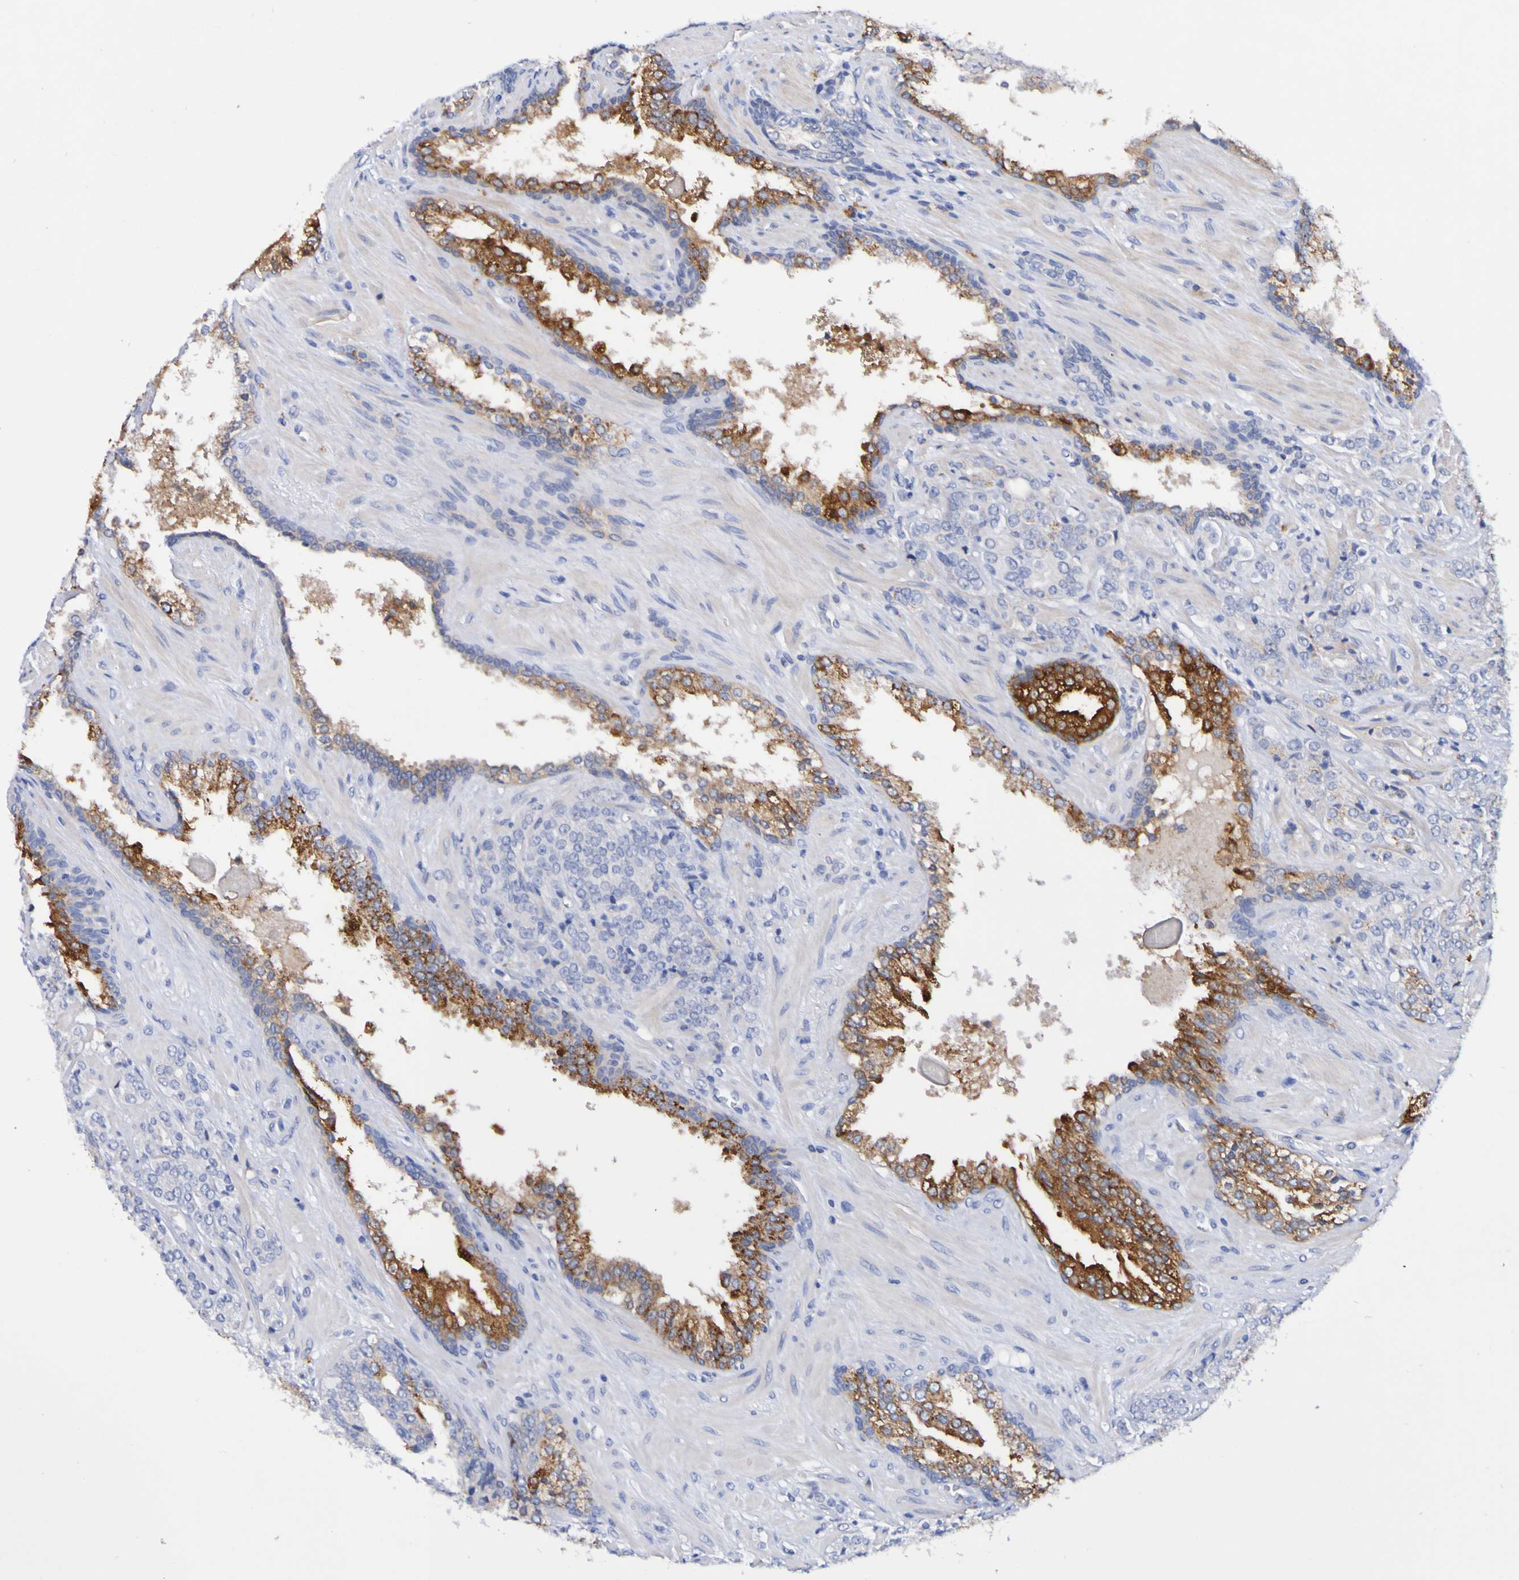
{"staining": {"intensity": "strong", "quantity": "25%-75%", "location": "cytoplasmic/membranous"}, "tissue": "prostate cancer", "cell_type": "Tumor cells", "image_type": "cancer", "snomed": [{"axis": "morphology", "description": "Adenocarcinoma, High grade"}, {"axis": "topography", "description": "Prostate"}], "caption": "There is high levels of strong cytoplasmic/membranous expression in tumor cells of prostate adenocarcinoma (high-grade), as demonstrated by immunohistochemical staining (brown color).", "gene": "ACVR1C", "patient": {"sex": "male", "age": 71}}